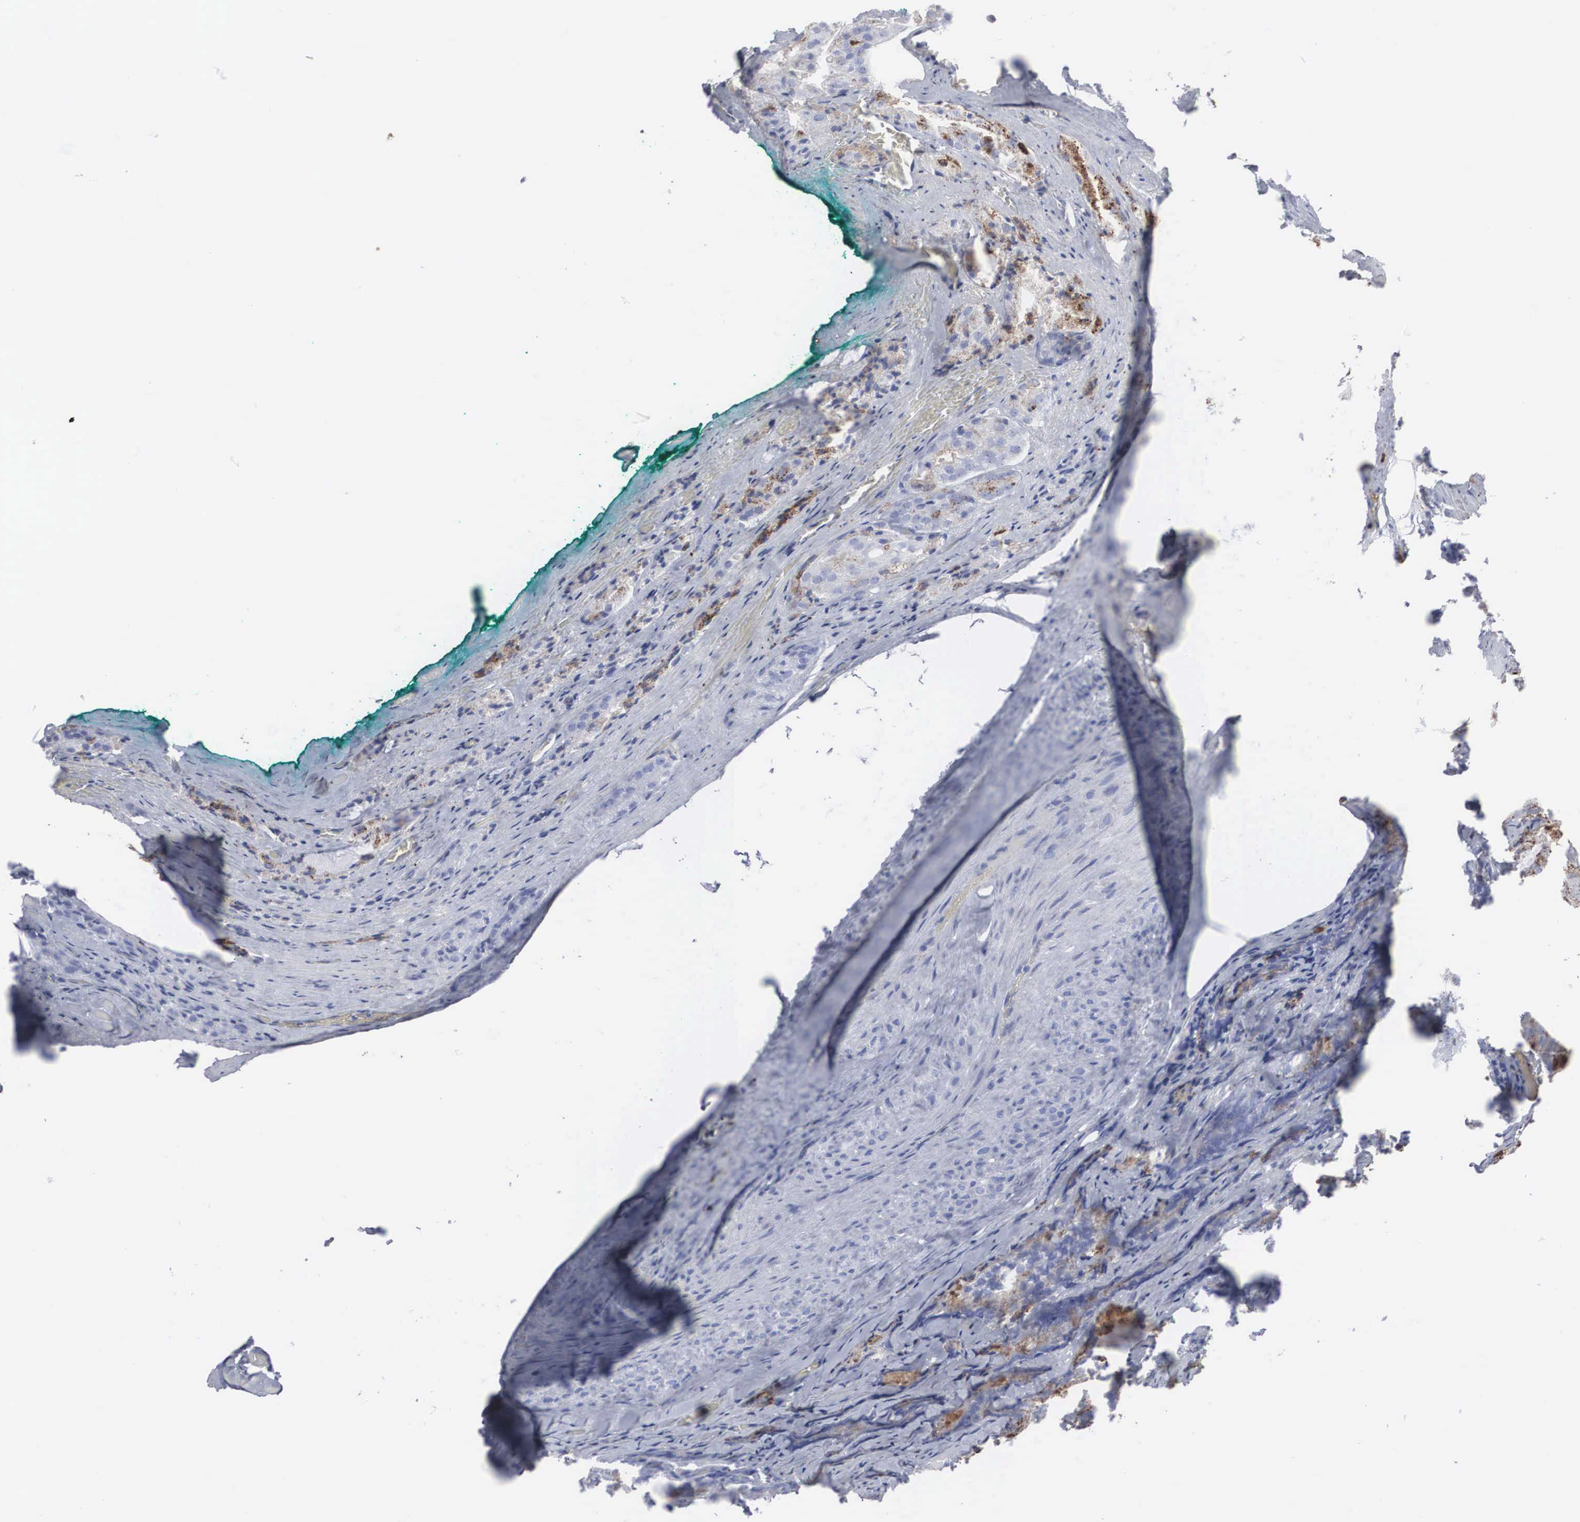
{"staining": {"intensity": "moderate", "quantity": "25%-75%", "location": "cytoplasmic/membranous"}, "tissue": "prostate cancer", "cell_type": "Tumor cells", "image_type": "cancer", "snomed": [{"axis": "morphology", "description": "Adenocarcinoma, Medium grade"}, {"axis": "topography", "description": "Prostate"}], "caption": "A histopathology image of medium-grade adenocarcinoma (prostate) stained for a protein shows moderate cytoplasmic/membranous brown staining in tumor cells. (DAB IHC, brown staining for protein, blue staining for nuclei).", "gene": "LGALS3BP", "patient": {"sex": "male", "age": 60}}